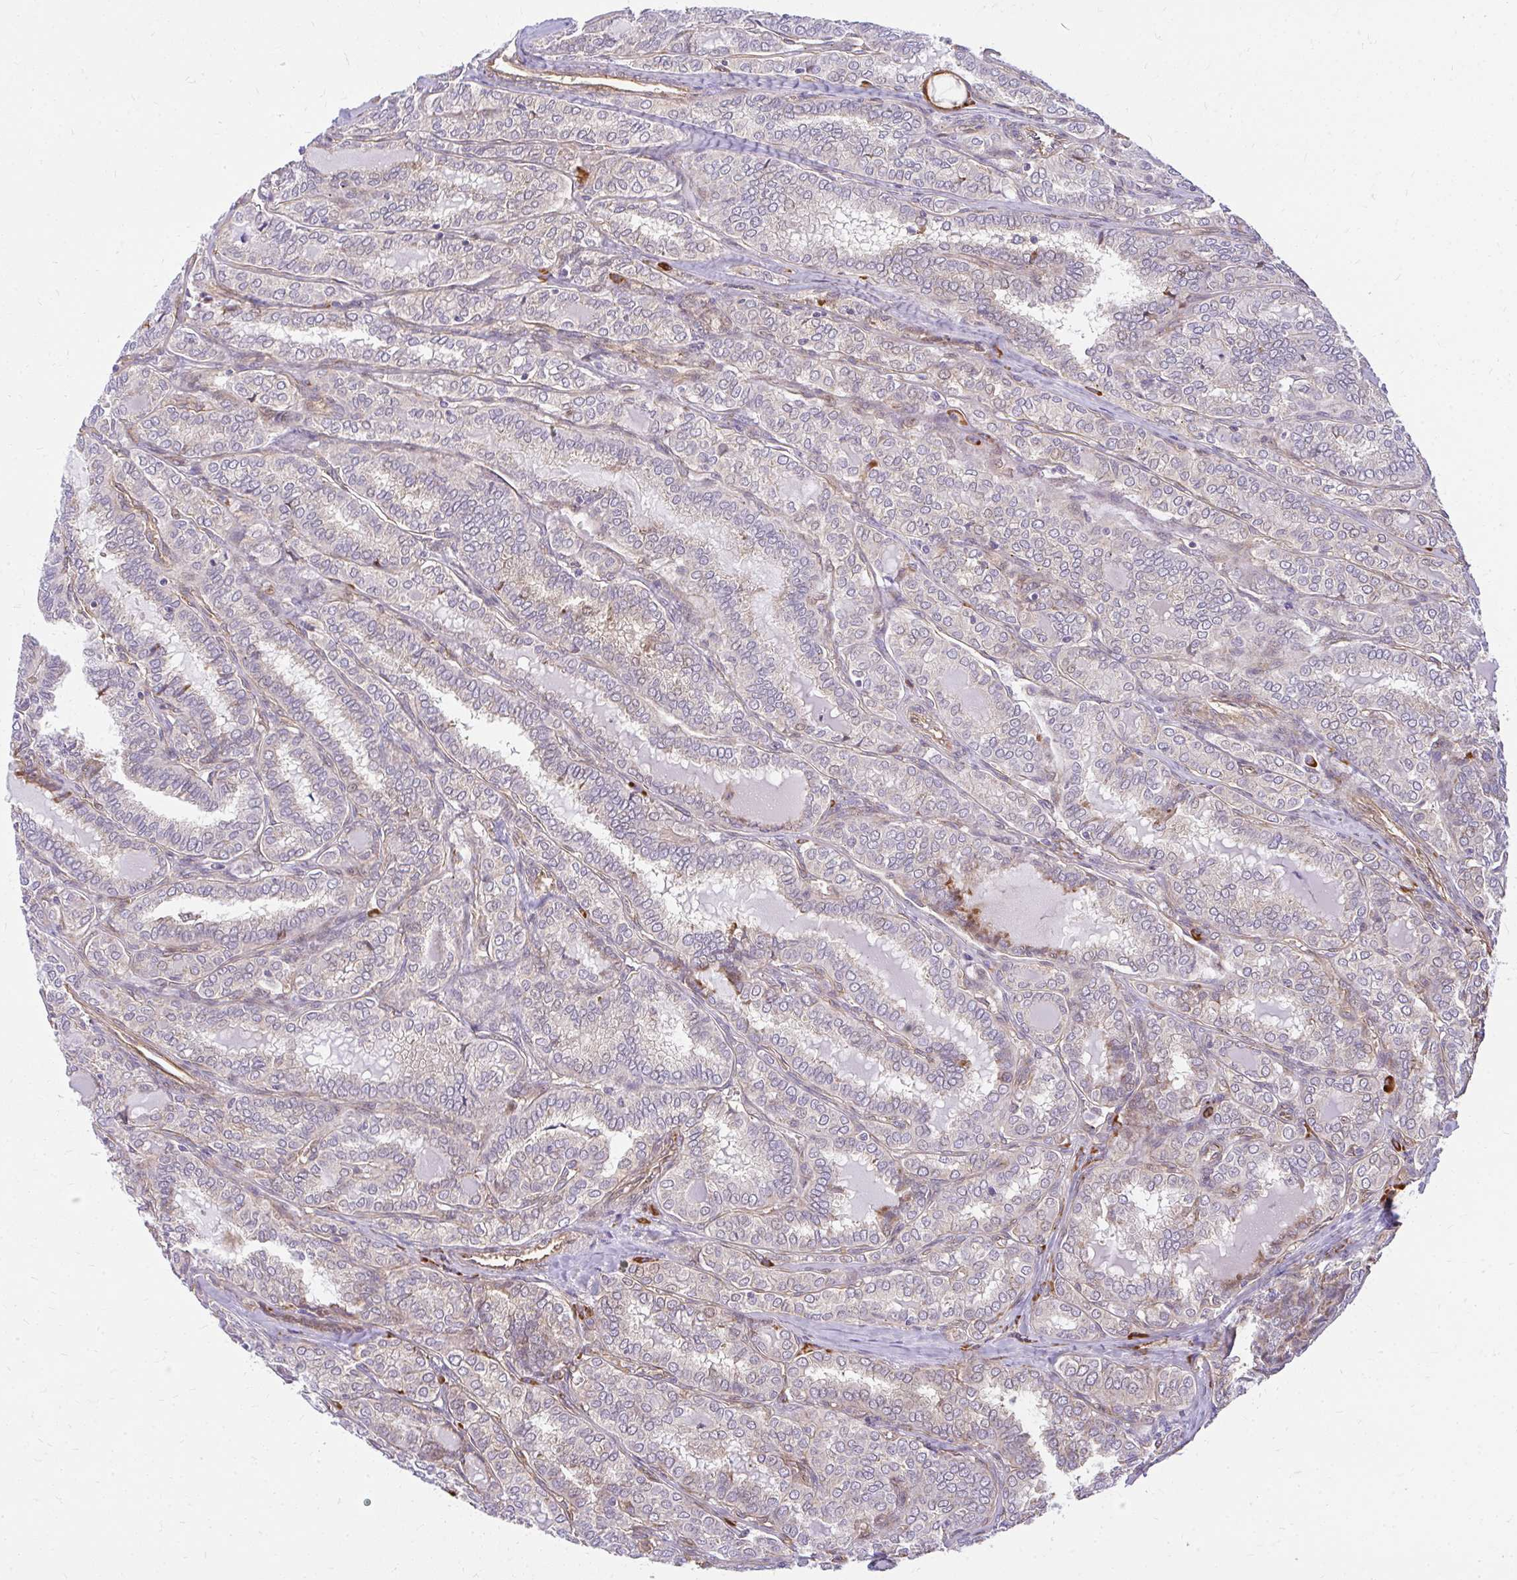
{"staining": {"intensity": "negative", "quantity": "none", "location": "none"}, "tissue": "thyroid cancer", "cell_type": "Tumor cells", "image_type": "cancer", "snomed": [{"axis": "morphology", "description": "Papillary adenocarcinoma, NOS"}, {"axis": "topography", "description": "Thyroid gland"}], "caption": "IHC image of human thyroid papillary adenocarcinoma stained for a protein (brown), which displays no staining in tumor cells.", "gene": "RSKR", "patient": {"sex": "female", "age": 30}}